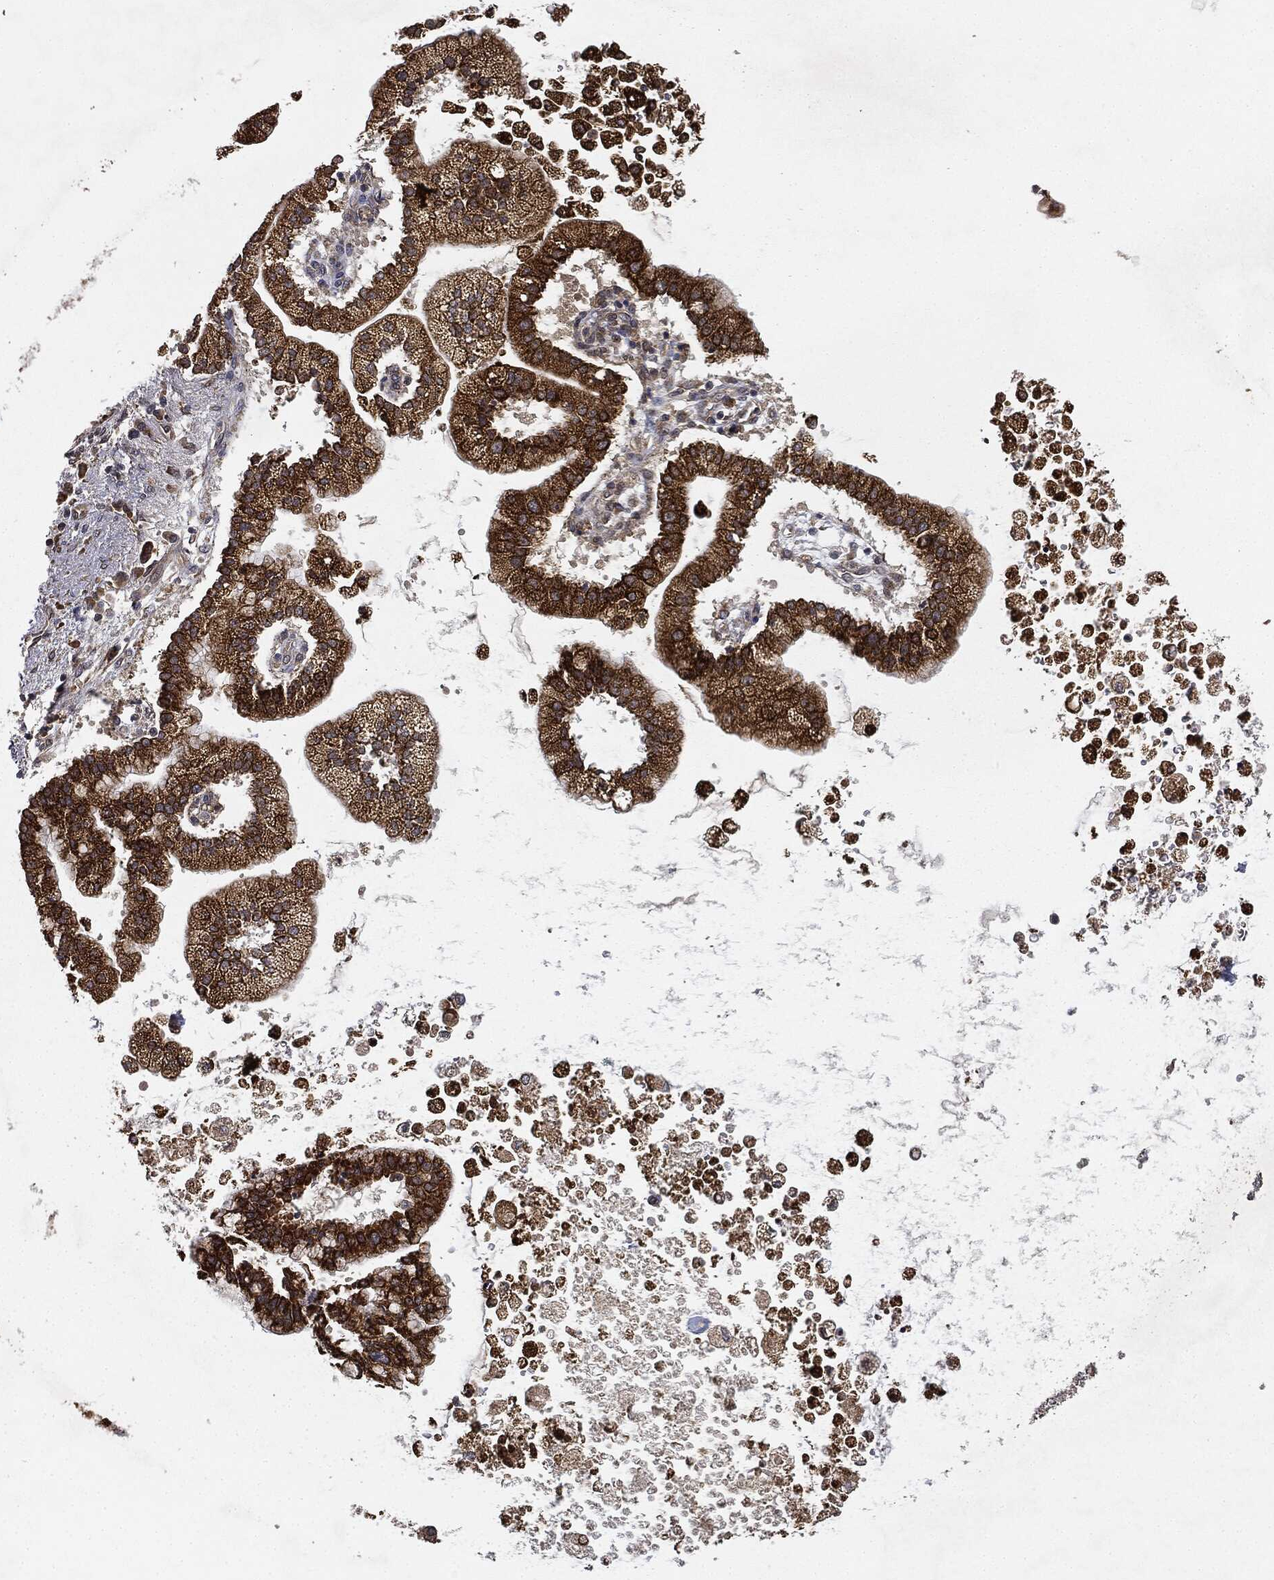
{"staining": {"intensity": "strong", "quantity": ">75%", "location": "cytoplasmic/membranous"}, "tissue": "liver cancer", "cell_type": "Tumor cells", "image_type": "cancer", "snomed": [{"axis": "morphology", "description": "Cholangiocarcinoma"}, {"axis": "topography", "description": "Liver"}], "caption": "Human liver cholangiocarcinoma stained with a brown dye displays strong cytoplasmic/membranous positive expression in approximately >75% of tumor cells.", "gene": "MIER2", "patient": {"sex": "male", "age": 50}}